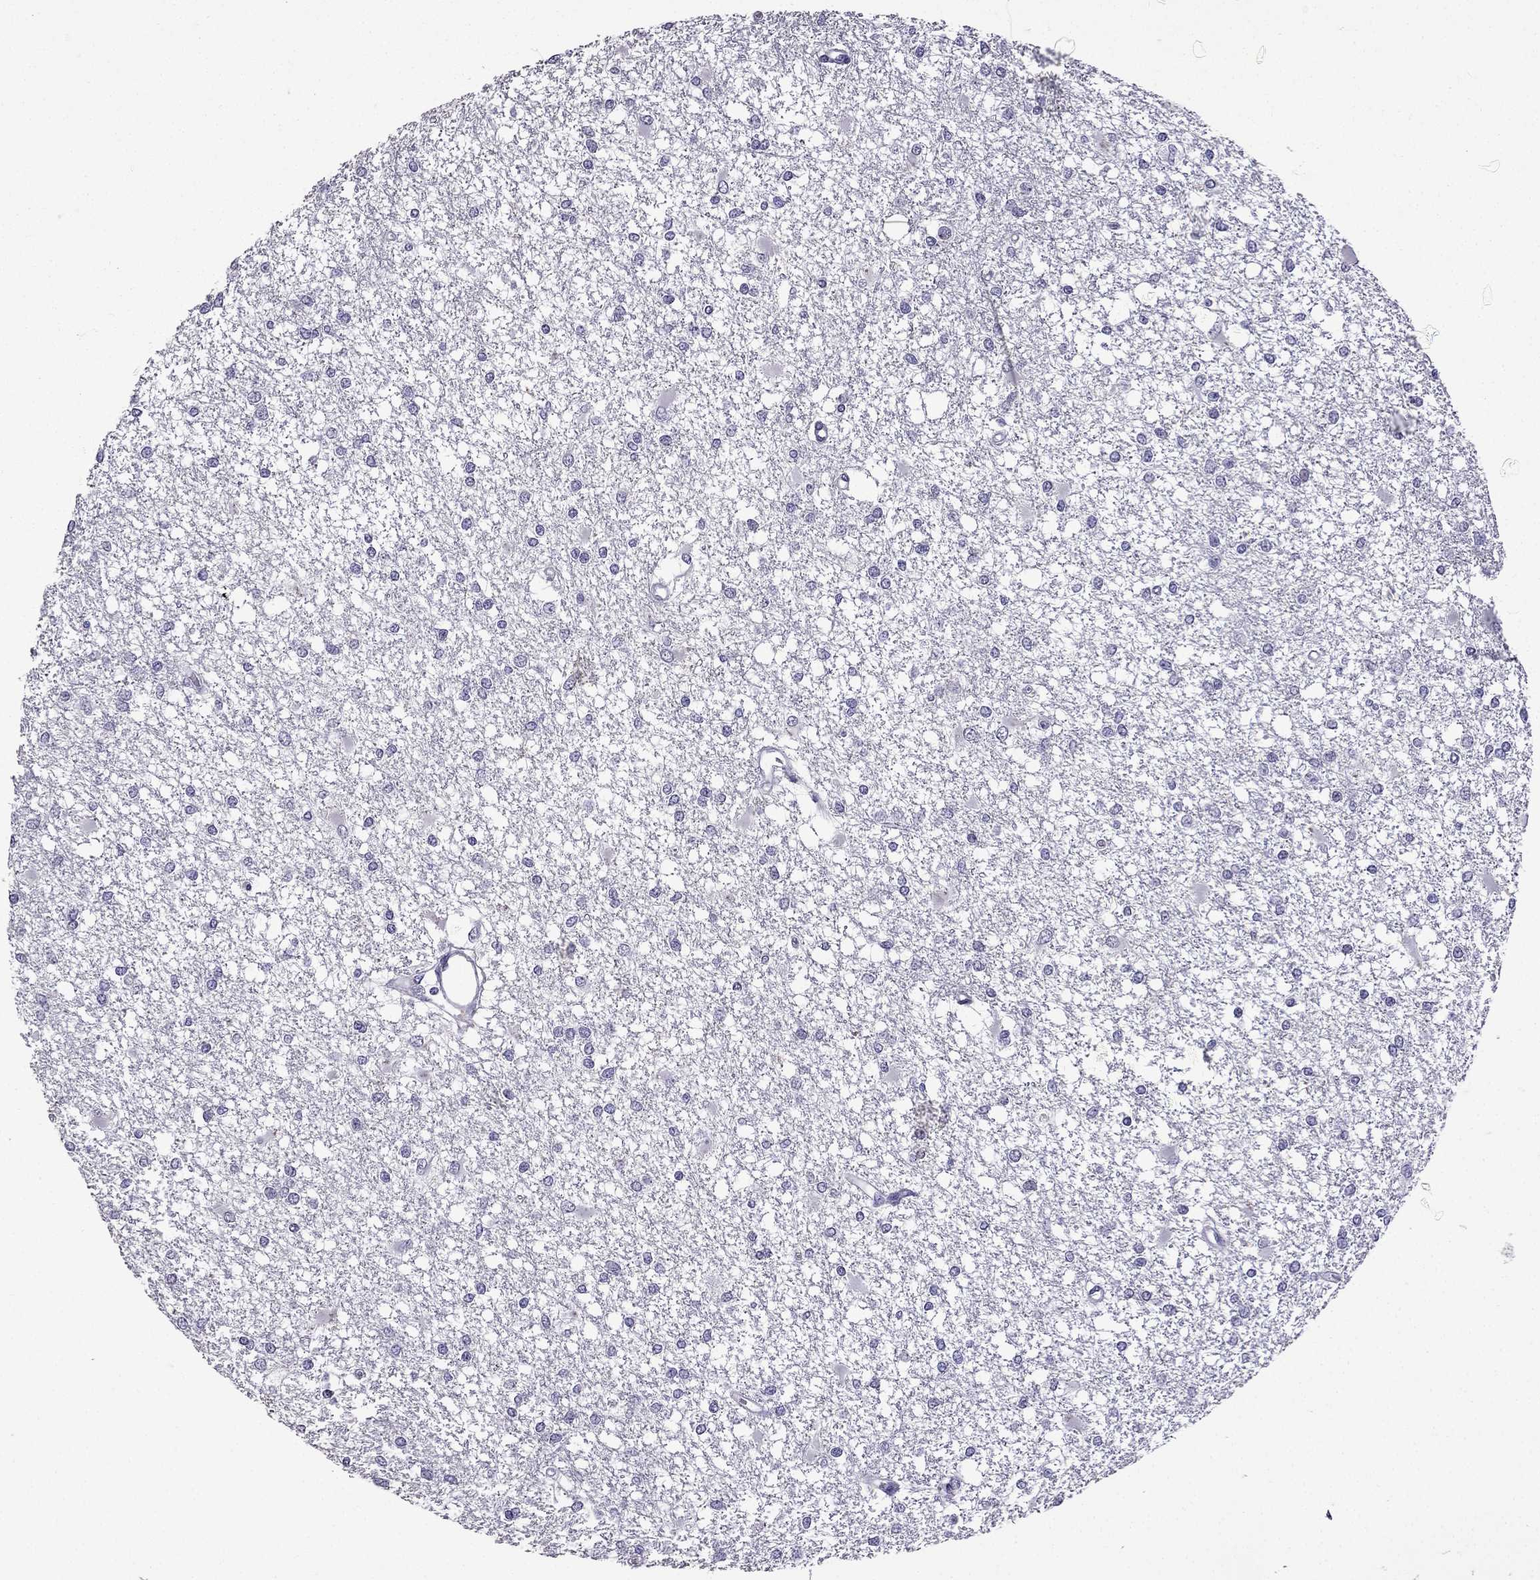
{"staining": {"intensity": "negative", "quantity": "none", "location": "none"}, "tissue": "glioma", "cell_type": "Tumor cells", "image_type": "cancer", "snomed": [{"axis": "morphology", "description": "Glioma, malignant, High grade"}, {"axis": "topography", "description": "Cerebral cortex"}], "caption": "An immunohistochemistry image of high-grade glioma (malignant) is shown. There is no staining in tumor cells of high-grade glioma (malignant).", "gene": "TTN", "patient": {"sex": "male", "age": 79}}